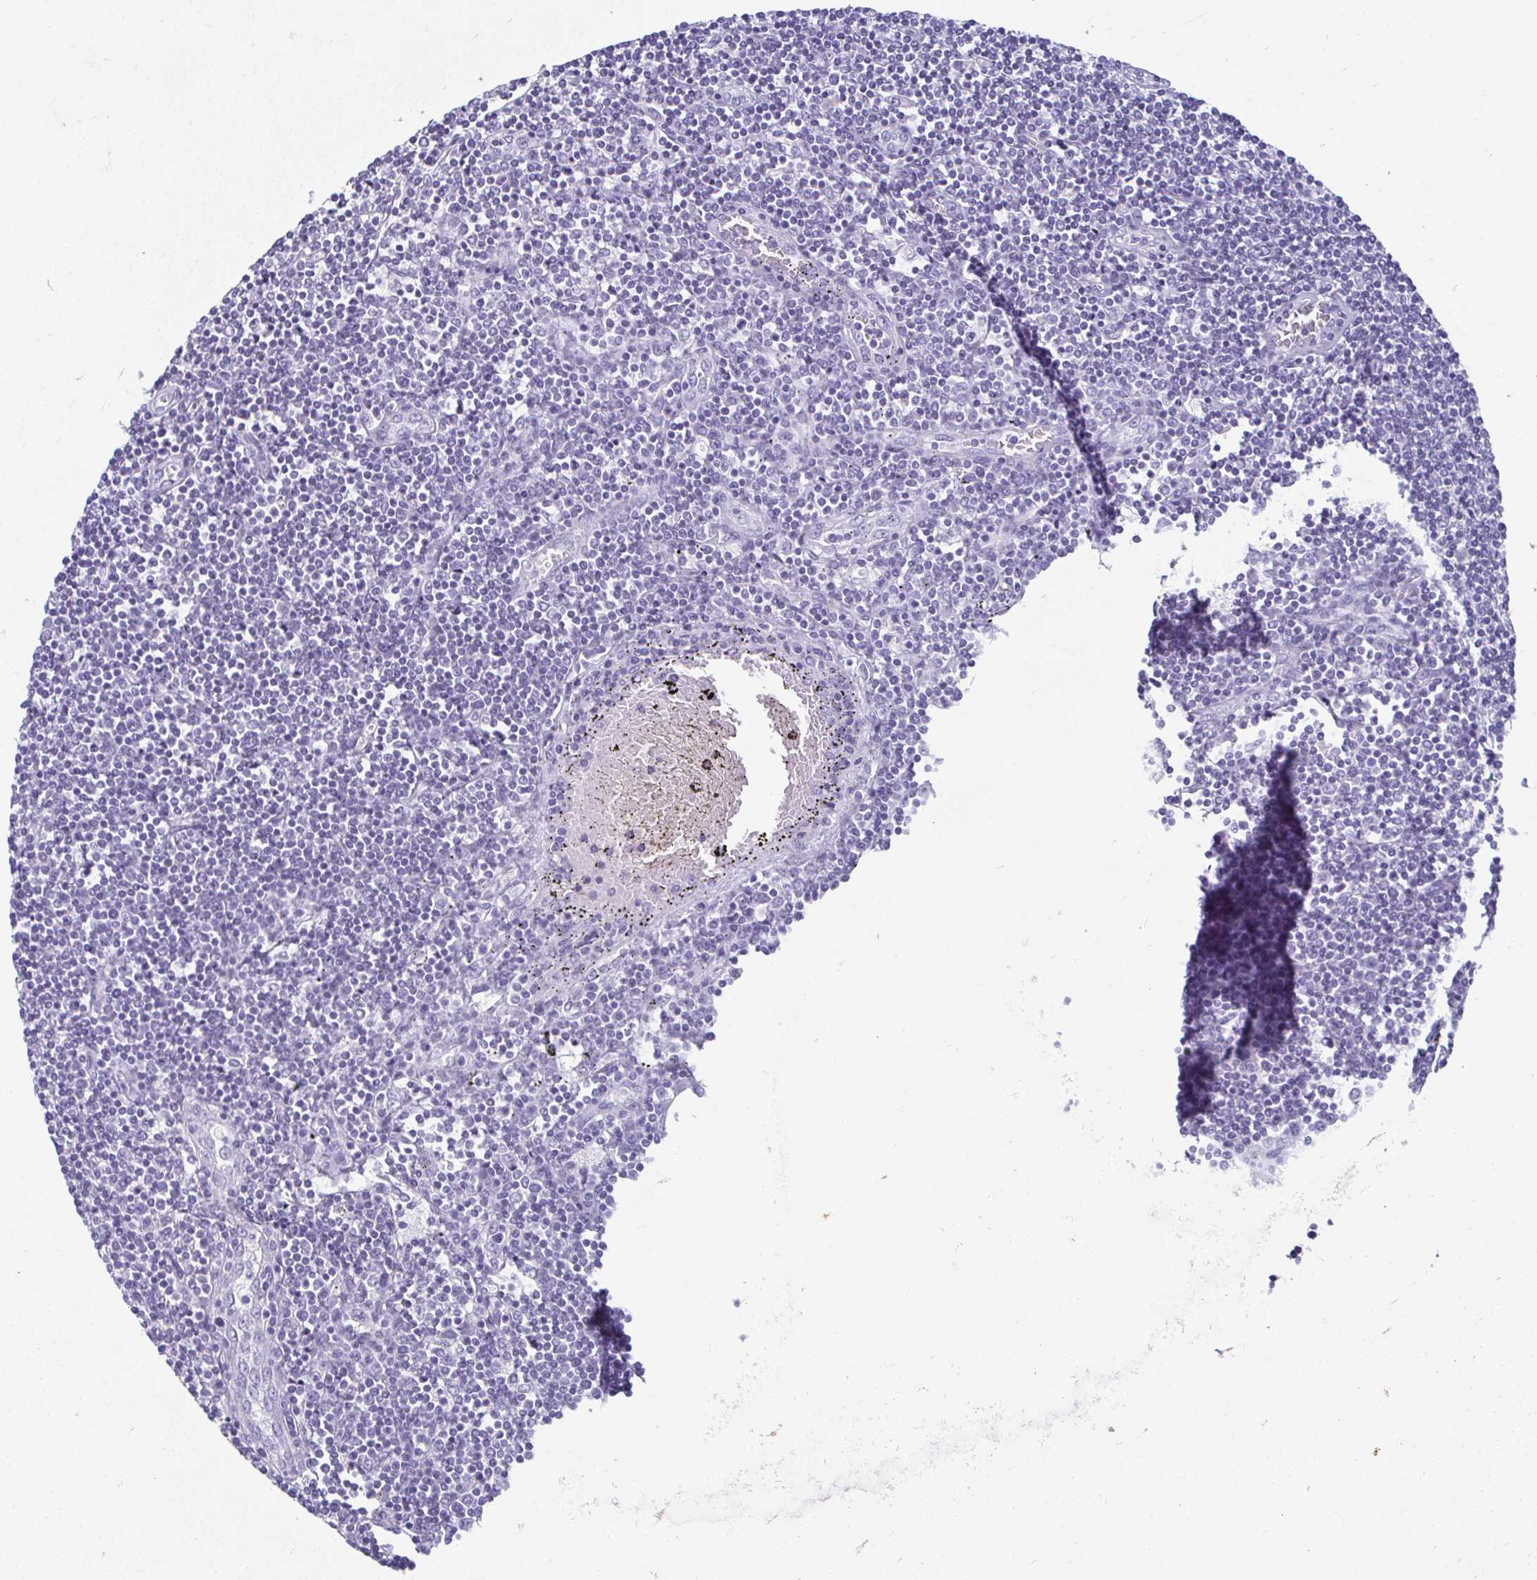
{"staining": {"intensity": "negative", "quantity": "none", "location": "none"}, "tissue": "lymphoma", "cell_type": "Tumor cells", "image_type": "cancer", "snomed": [{"axis": "morphology", "description": "Hodgkin's disease, NOS"}, {"axis": "topography", "description": "Lymph node"}], "caption": "Tumor cells show no significant positivity in Hodgkin's disease.", "gene": "GHRL", "patient": {"sex": "male", "age": 40}}